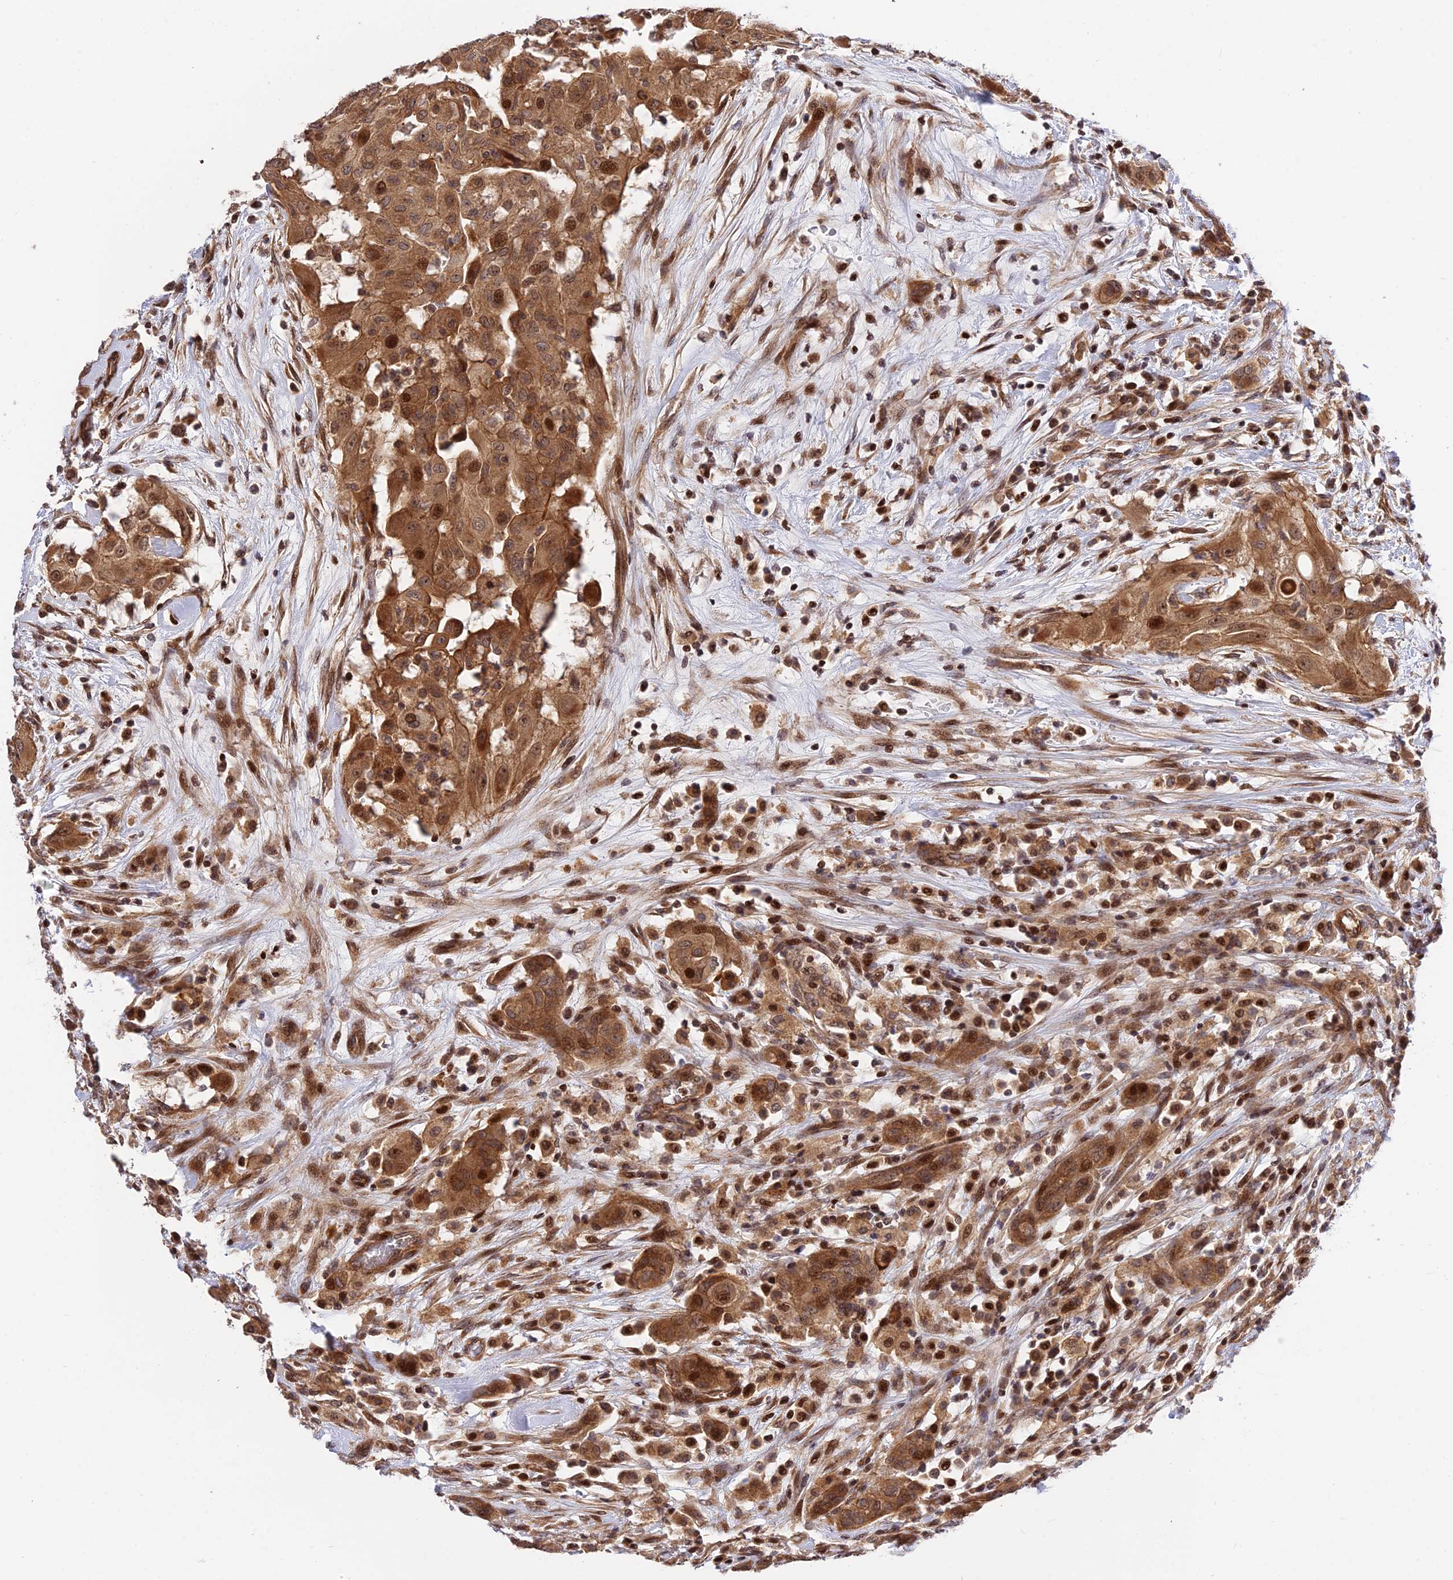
{"staining": {"intensity": "strong", "quantity": ">75%", "location": "cytoplasmic/membranous,nuclear"}, "tissue": "thyroid cancer", "cell_type": "Tumor cells", "image_type": "cancer", "snomed": [{"axis": "morphology", "description": "Papillary adenocarcinoma, NOS"}, {"axis": "topography", "description": "Thyroid gland"}], "caption": "Thyroid cancer (papillary adenocarcinoma) tissue exhibits strong cytoplasmic/membranous and nuclear staining in approximately >75% of tumor cells, visualized by immunohistochemistry.", "gene": "SMG6", "patient": {"sex": "female", "age": 59}}